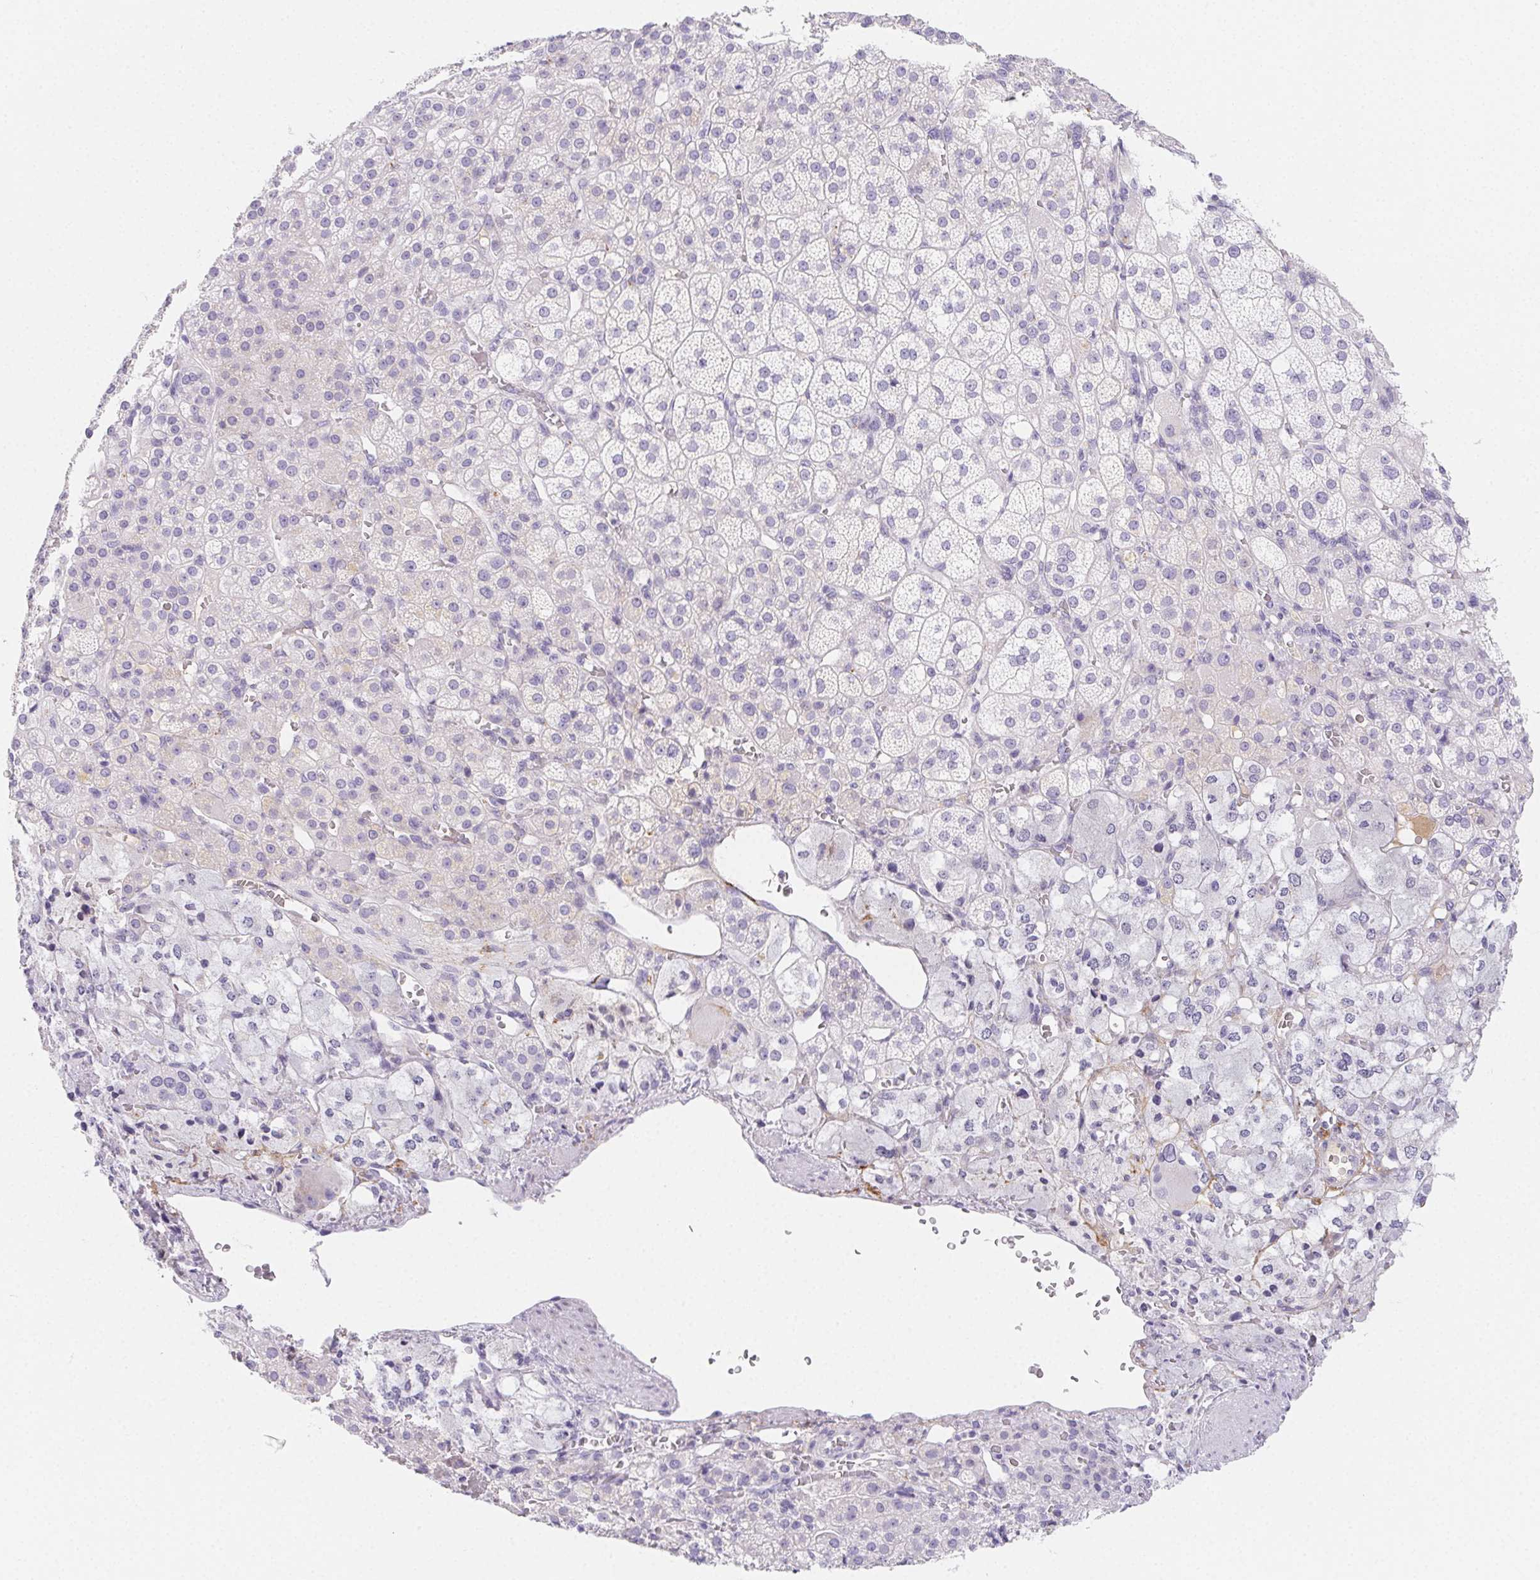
{"staining": {"intensity": "negative", "quantity": "none", "location": "none"}, "tissue": "adrenal gland", "cell_type": "Glandular cells", "image_type": "normal", "snomed": [{"axis": "morphology", "description": "Normal tissue, NOS"}, {"axis": "topography", "description": "Adrenal gland"}], "caption": "High power microscopy photomicrograph of an immunohistochemistry histopathology image of normal adrenal gland, revealing no significant expression in glandular cells.", "gene": "ITIH2", "patient": {"sex": "female", "age": 60}}